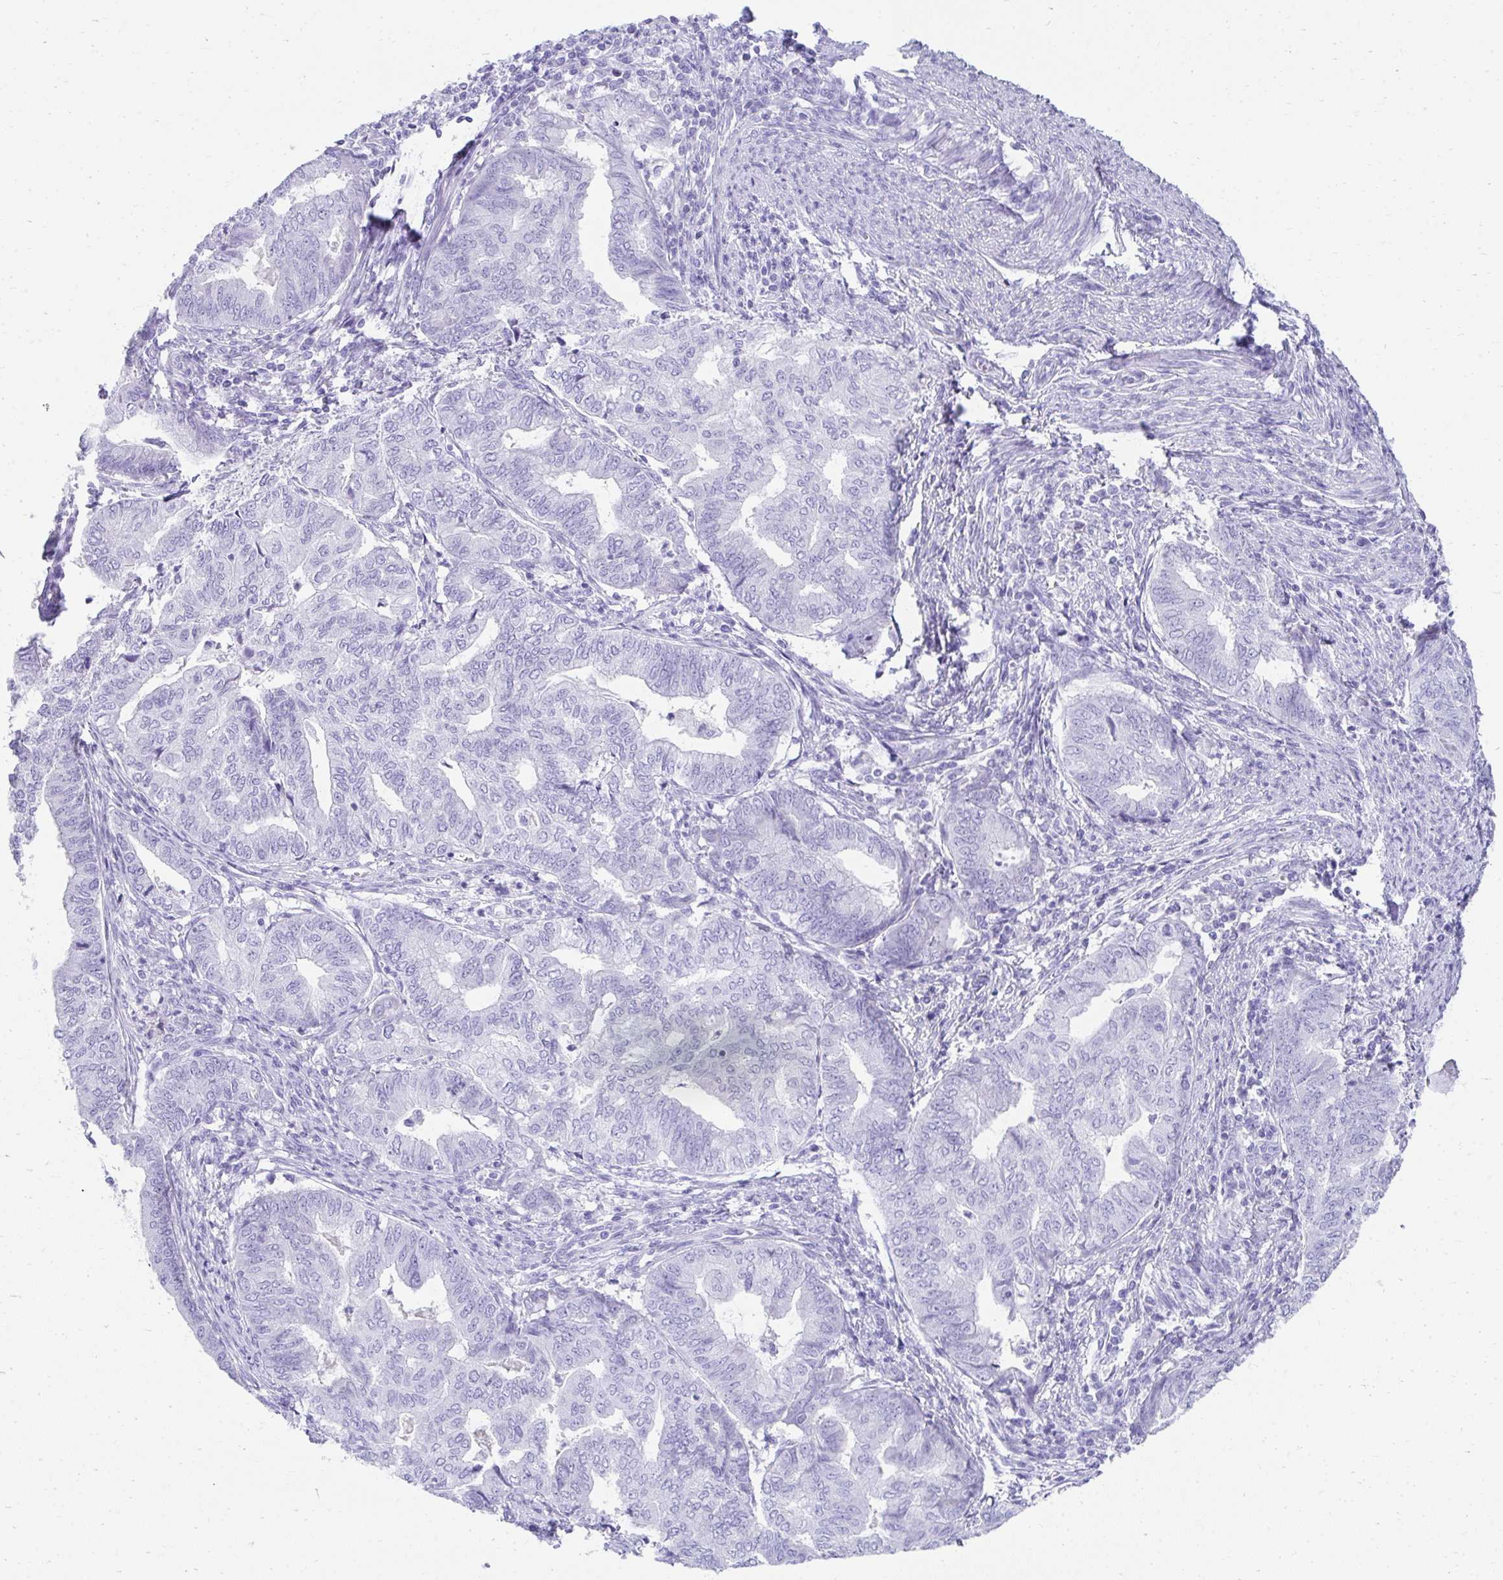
{"staining": {"intensity": "negative", "quantity": "none", "location": "none"}, "tissue": "endometrial cancer", "cell_type": "Tumor cells", "image_type": "cancer", "snomed": [{"axis": "morphology", "description": "Adenocarcinoma, NOS"}, {"axis": "topography", "description": "Endometrium"}], "caption": "This is an immunohistochemistry micrograph of endometrial adenocarcinoma. There is no positivity in tumor cells.", "gene": "TNNT1", "patient": {"sex": "female", "age": 79}}